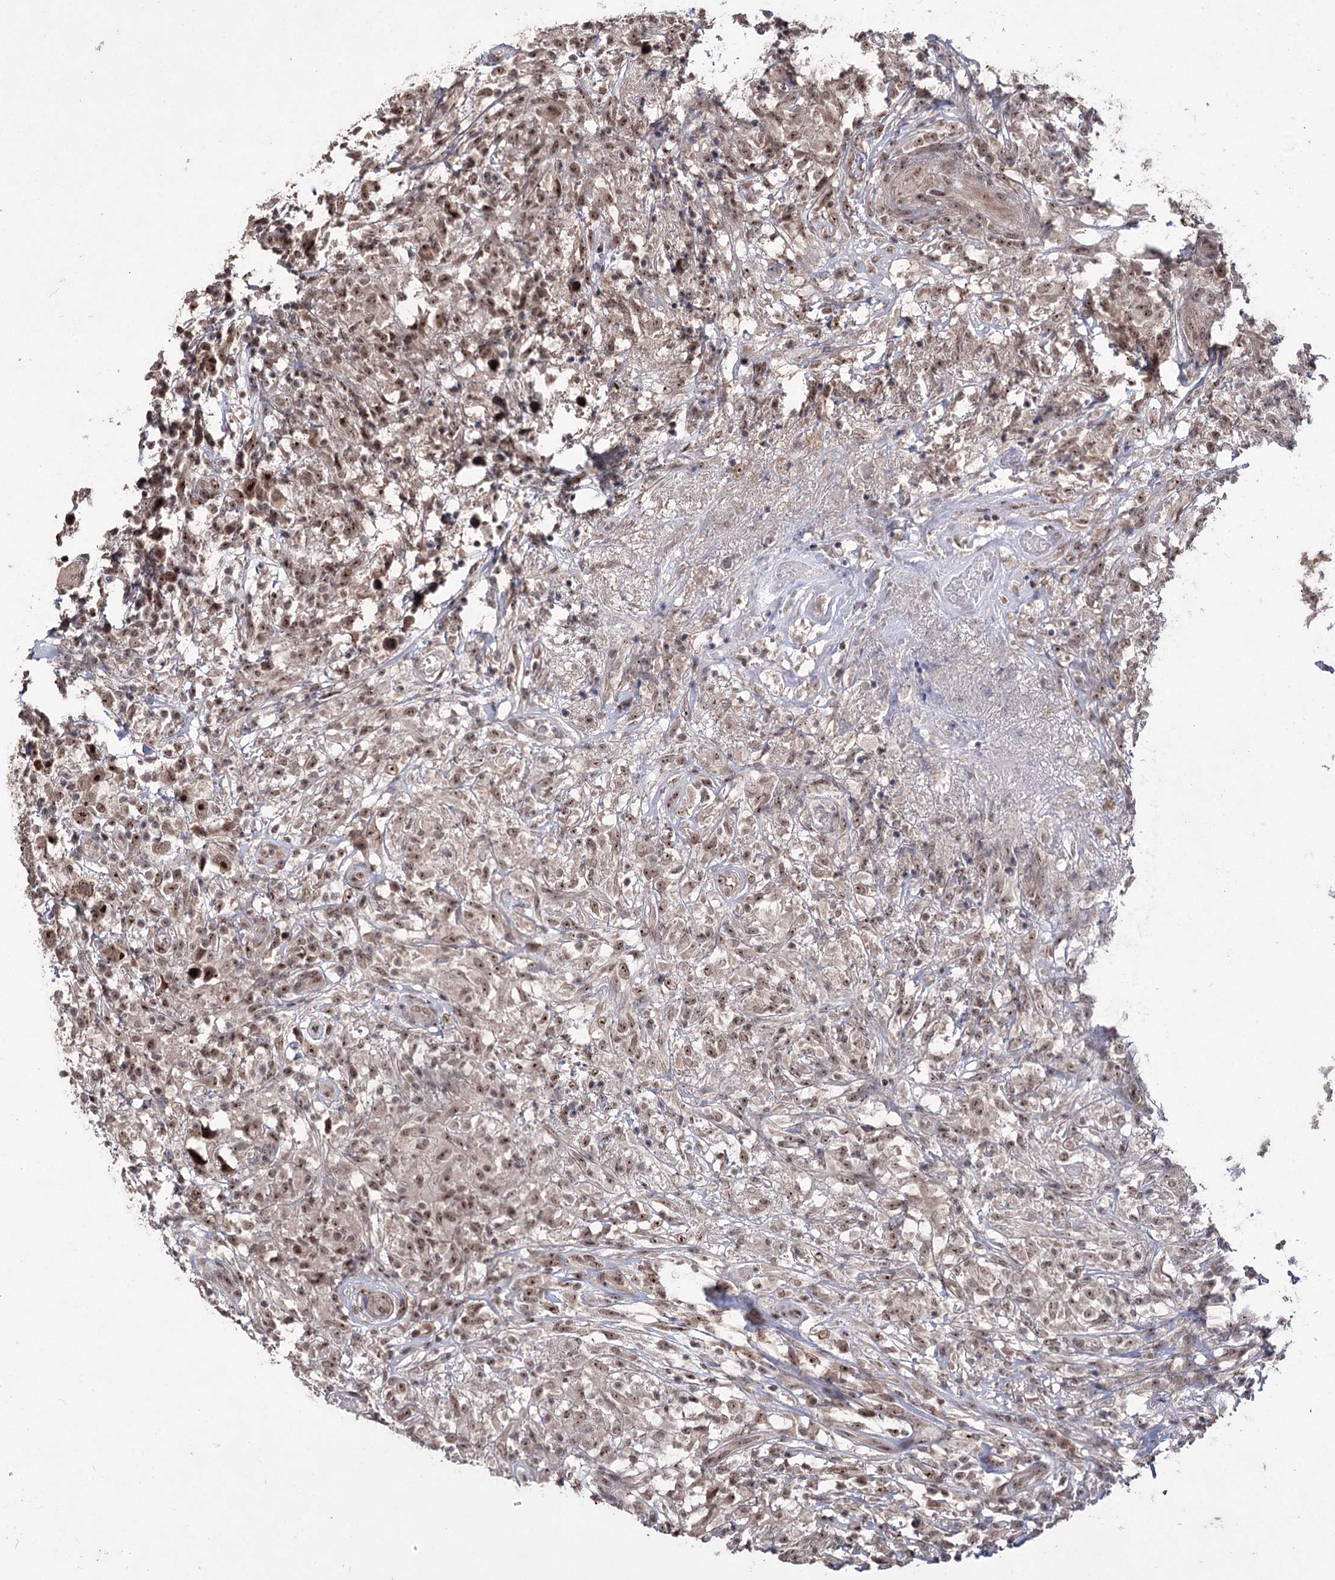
{"staining": {"intensity": "moderate", "quantity": ">75%", "location": "nuclear"}, "tissue": "testis cancer", "cell_type": "Tumor cells", "image_type": "cancer", "snomed": [{"axis": "morphology", "description": "Seminoma, NOS"}, {"axis": "topography", "description": "Testis"}], "caption": "Moderate nuclear staining for a protein is present in about >75% of tumor cells of testis cancer (seminoma) using immunohistochemistry.", "gene": "VGLL4", "patient": {"sex": "male", "age": 49}}